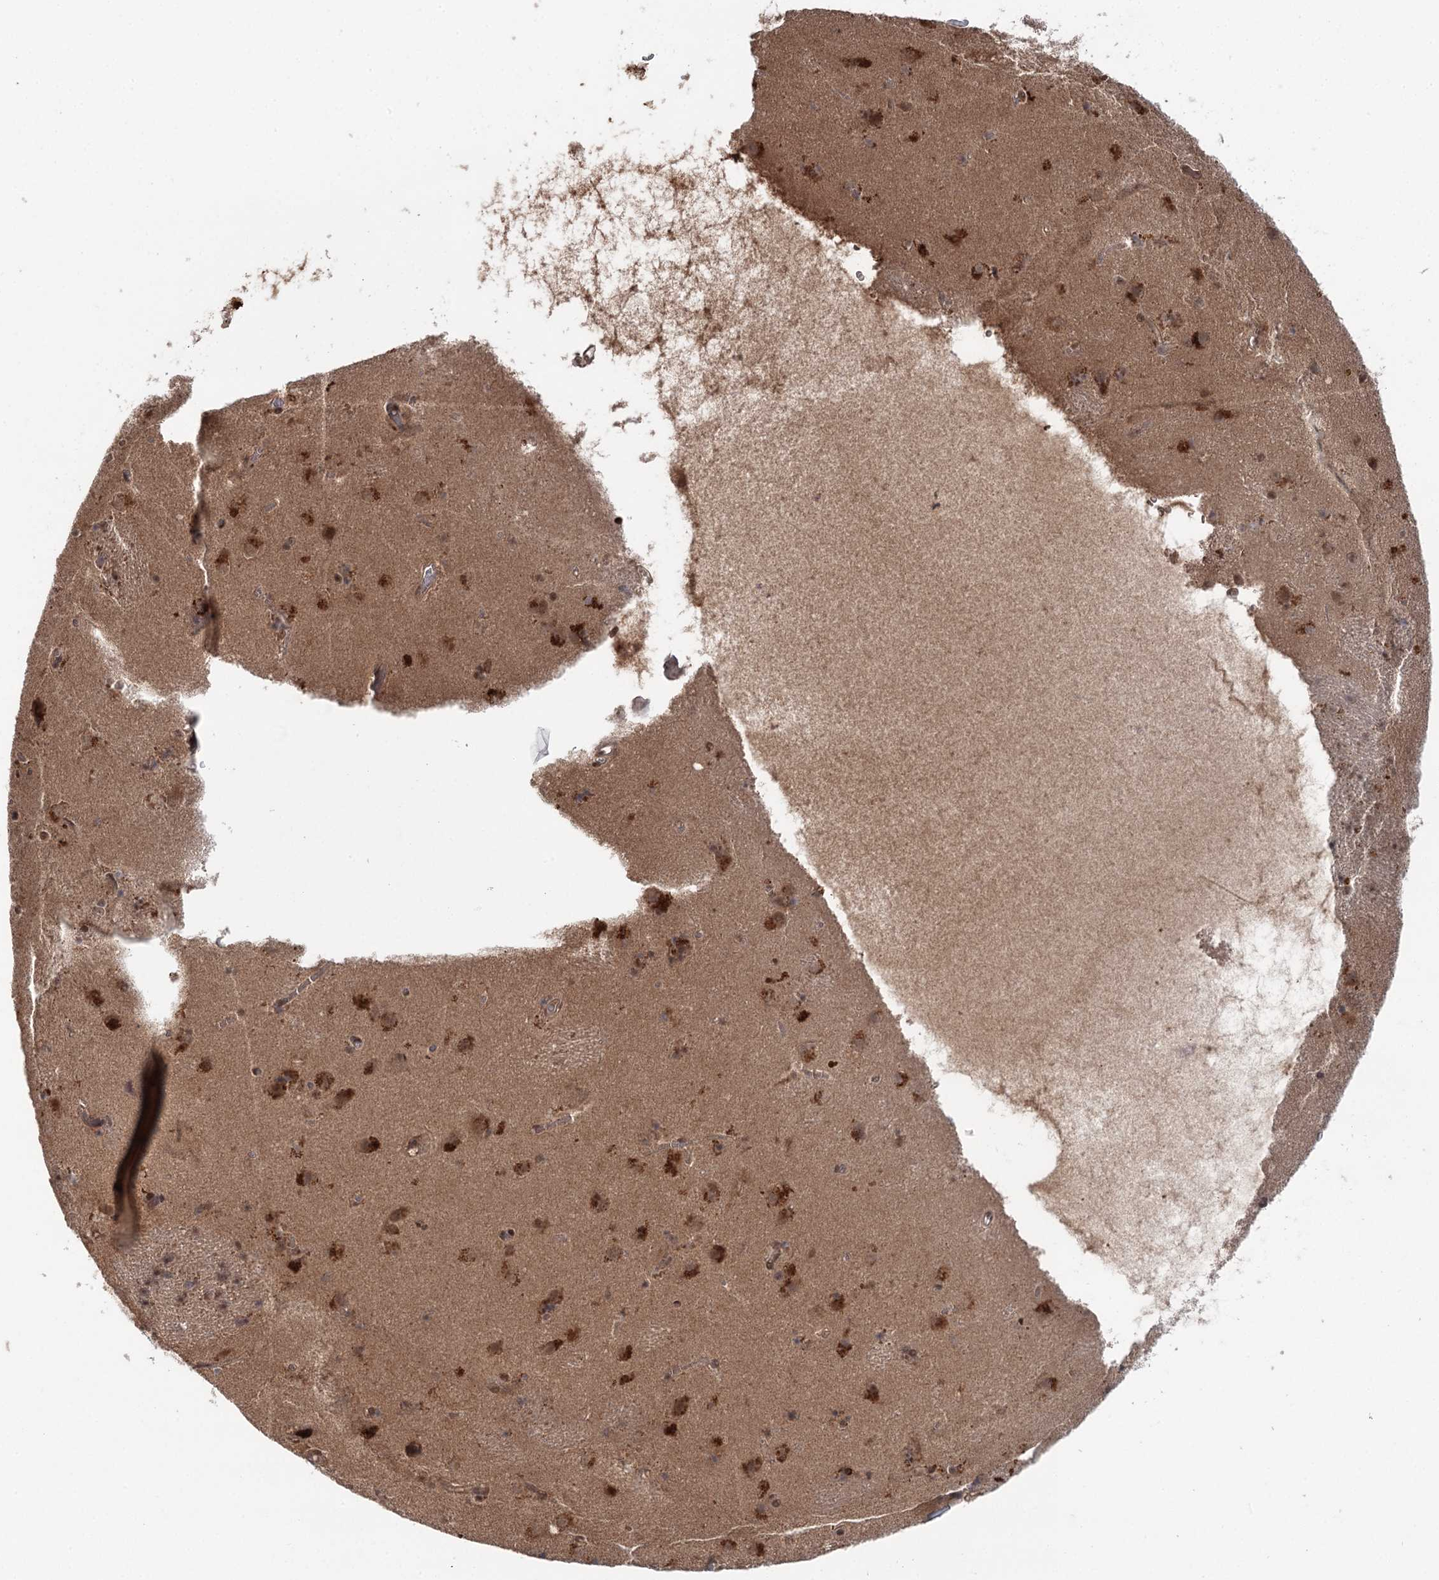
{"staining": {"intensity": "moderate", "quantity": "<25%", "location": "cytoplasmic/membranous"}, "tissue": "caudate", "cell_type": "Glial cells", "image_type": "normal", "snomed": [{"axis": "morphology", "description": "Normal tissue, NOS"}, {"axis": "topography", "description": "Lateral ventricle wall"}], "caption": "About <25% of glial cells in benign human caudate exhibit moderate cytoplasmic/membranous protein staining as visualized by brown immunohistochemical staining.", "gene": "N6AMT1", "patient": {"sex": "male", "age": 70}}